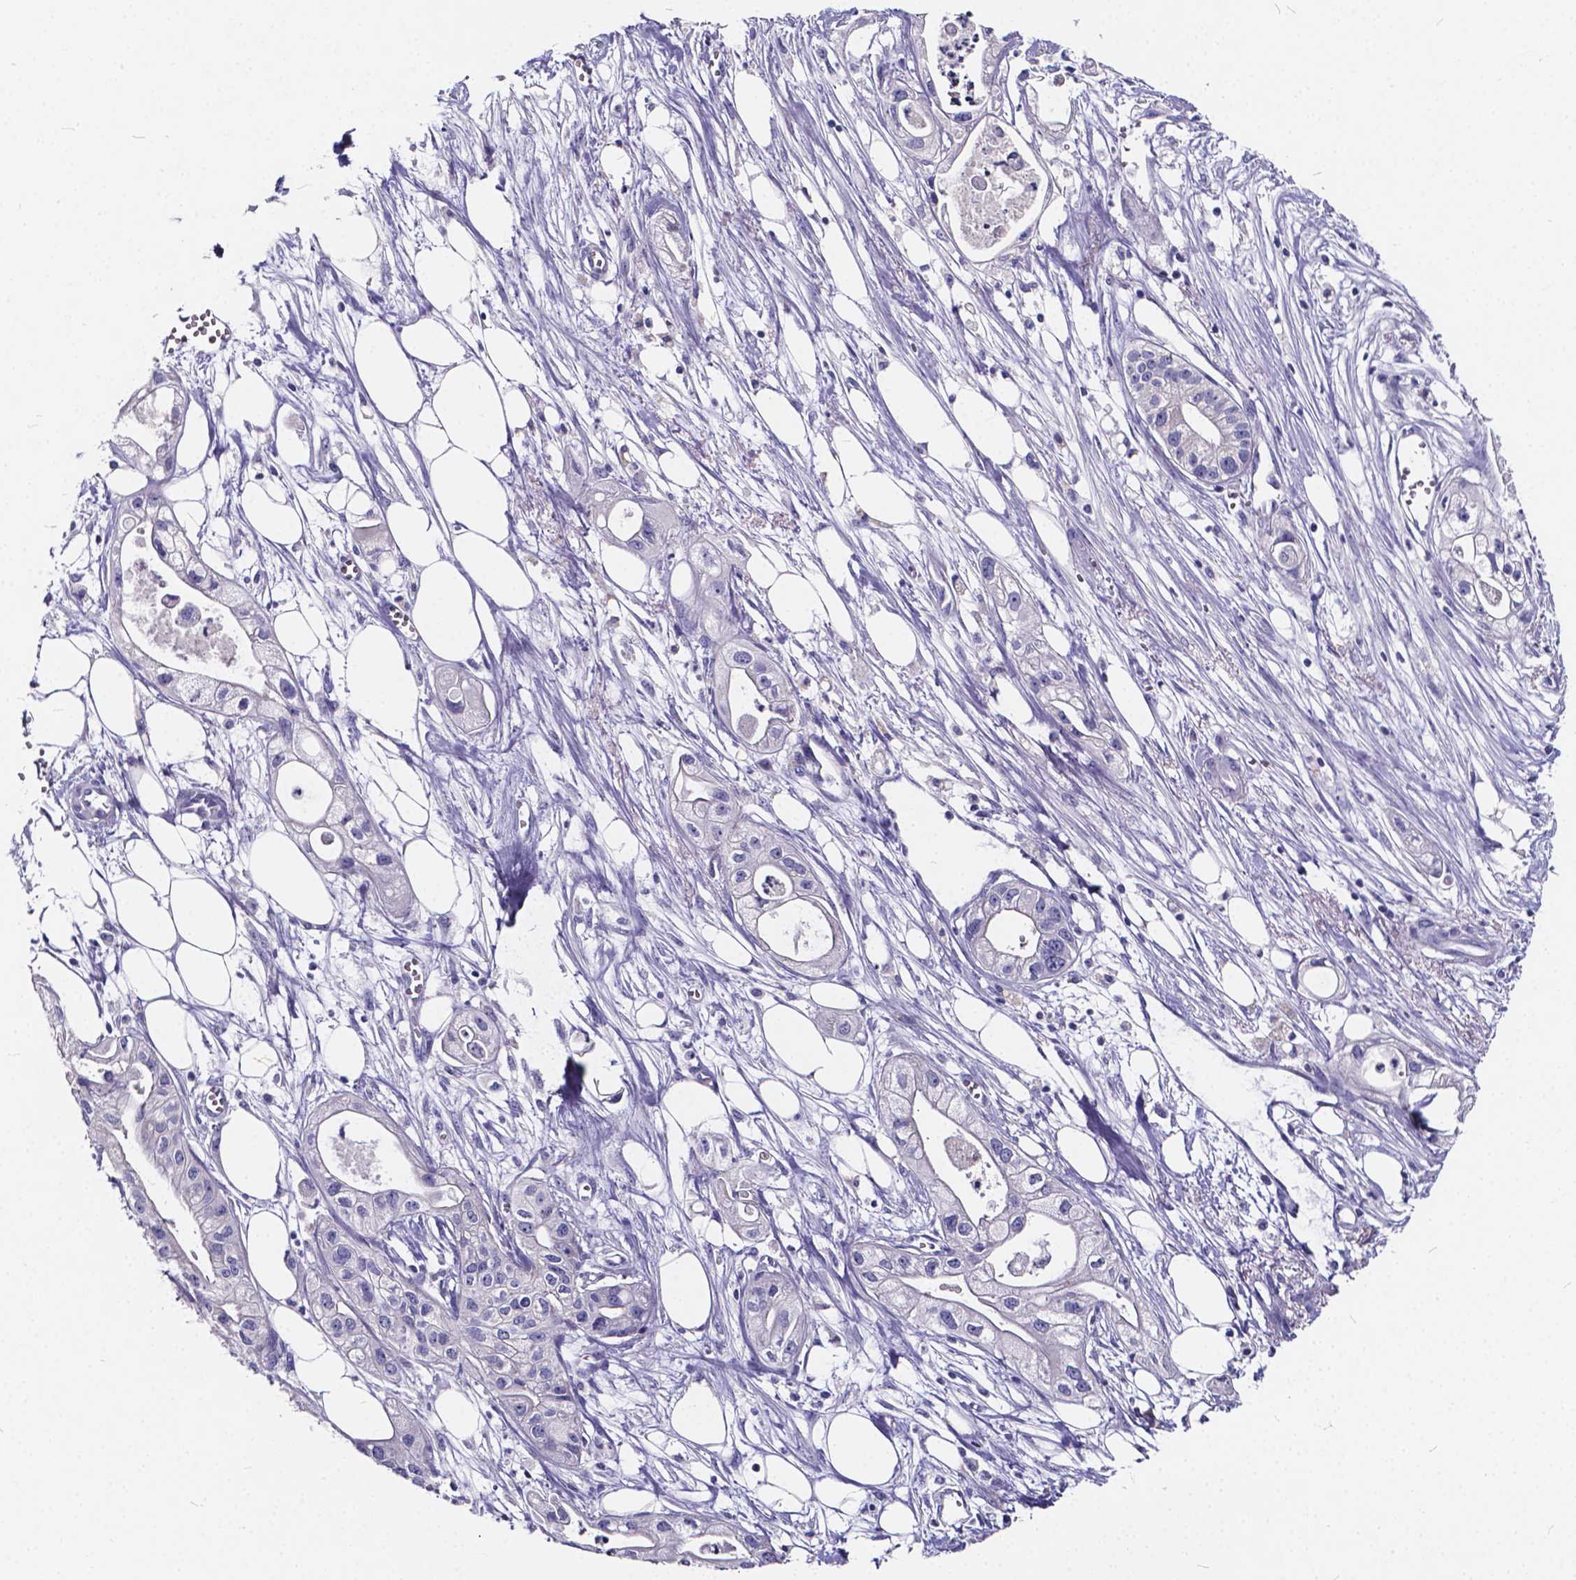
{"staining": {"intensity": "negative", "quantity": "none", "location": "none"}, "tissue": "pancreatic cancer", "cell_type": "Tumor cells", "image_type": "cancer", "snomed": [{"axis": "morphology", "description": "Adenocarcinoma, NOS"}, {"axis": "topography", "description": "Pancreas"}], "caption": "Protein analysis of pancreatic cancer (adenocarcinoma) reveals no significant expression in tumor cells. (DAB immunohistochemistry, high magnification).", "gene": "SPEF2", "patient": {"sex": "male", "age": 70}}